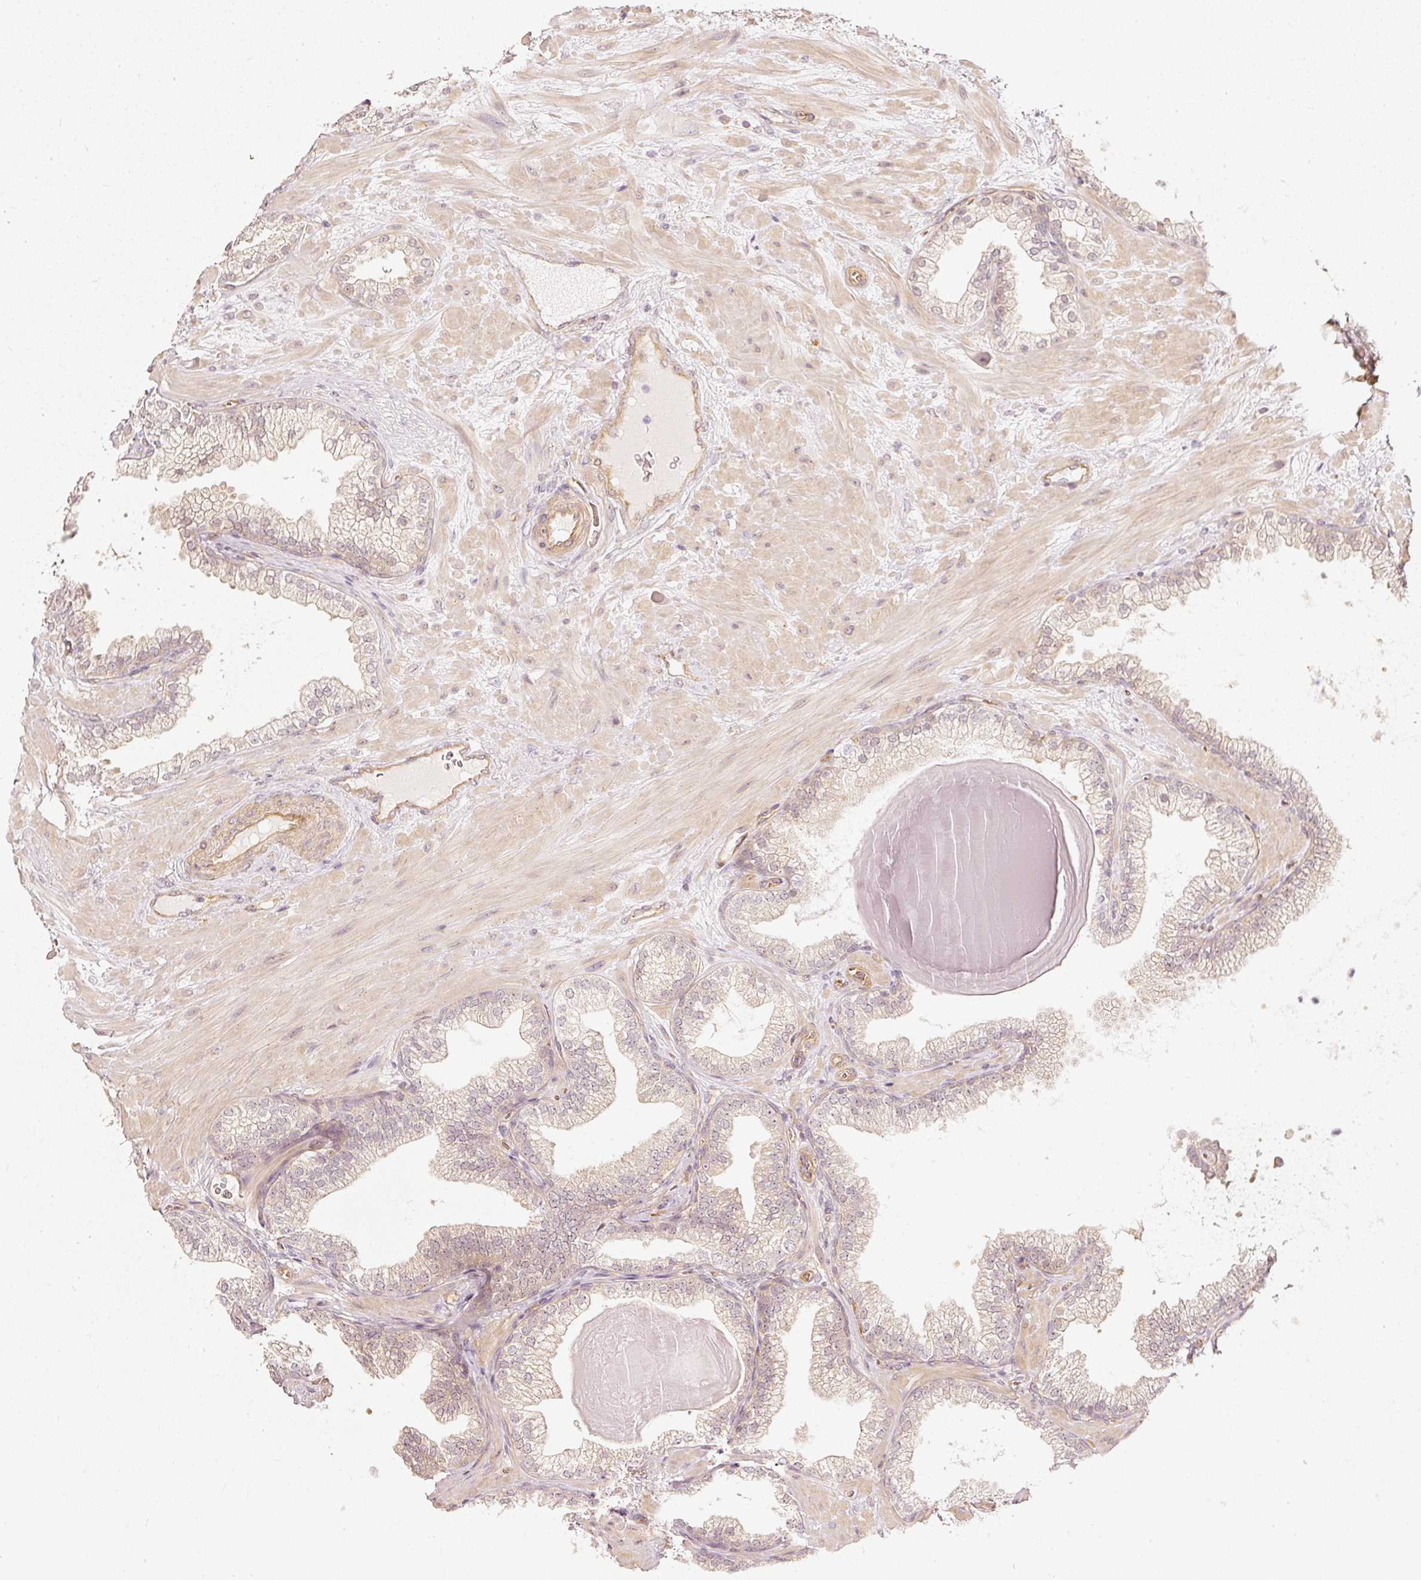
{"staining": {"intensity": "negative", "quantity": "none", "location": "none"}, "tissue": "prostate cancer", "cell_type": "Tumor cells", "image_type": "cancer", "snomed": [{"axis": "morphology", "description": "Adenocarcinoma, Low grade"}, {"axis": "topography", "description": "Prostate"}], "caption": "DAB immunohistochemical staining of prostate cancer (adenocarcinoma (low-grade)) reveals no significant expression in tumor cells. The staining was performed using DAB to visualize the protein expression in brown, while the nuclei were stained in blue with hematoxylin (Magnification: 20x).", "gene": "DRD2", "patient": {"sex": "male", "age": 61}}